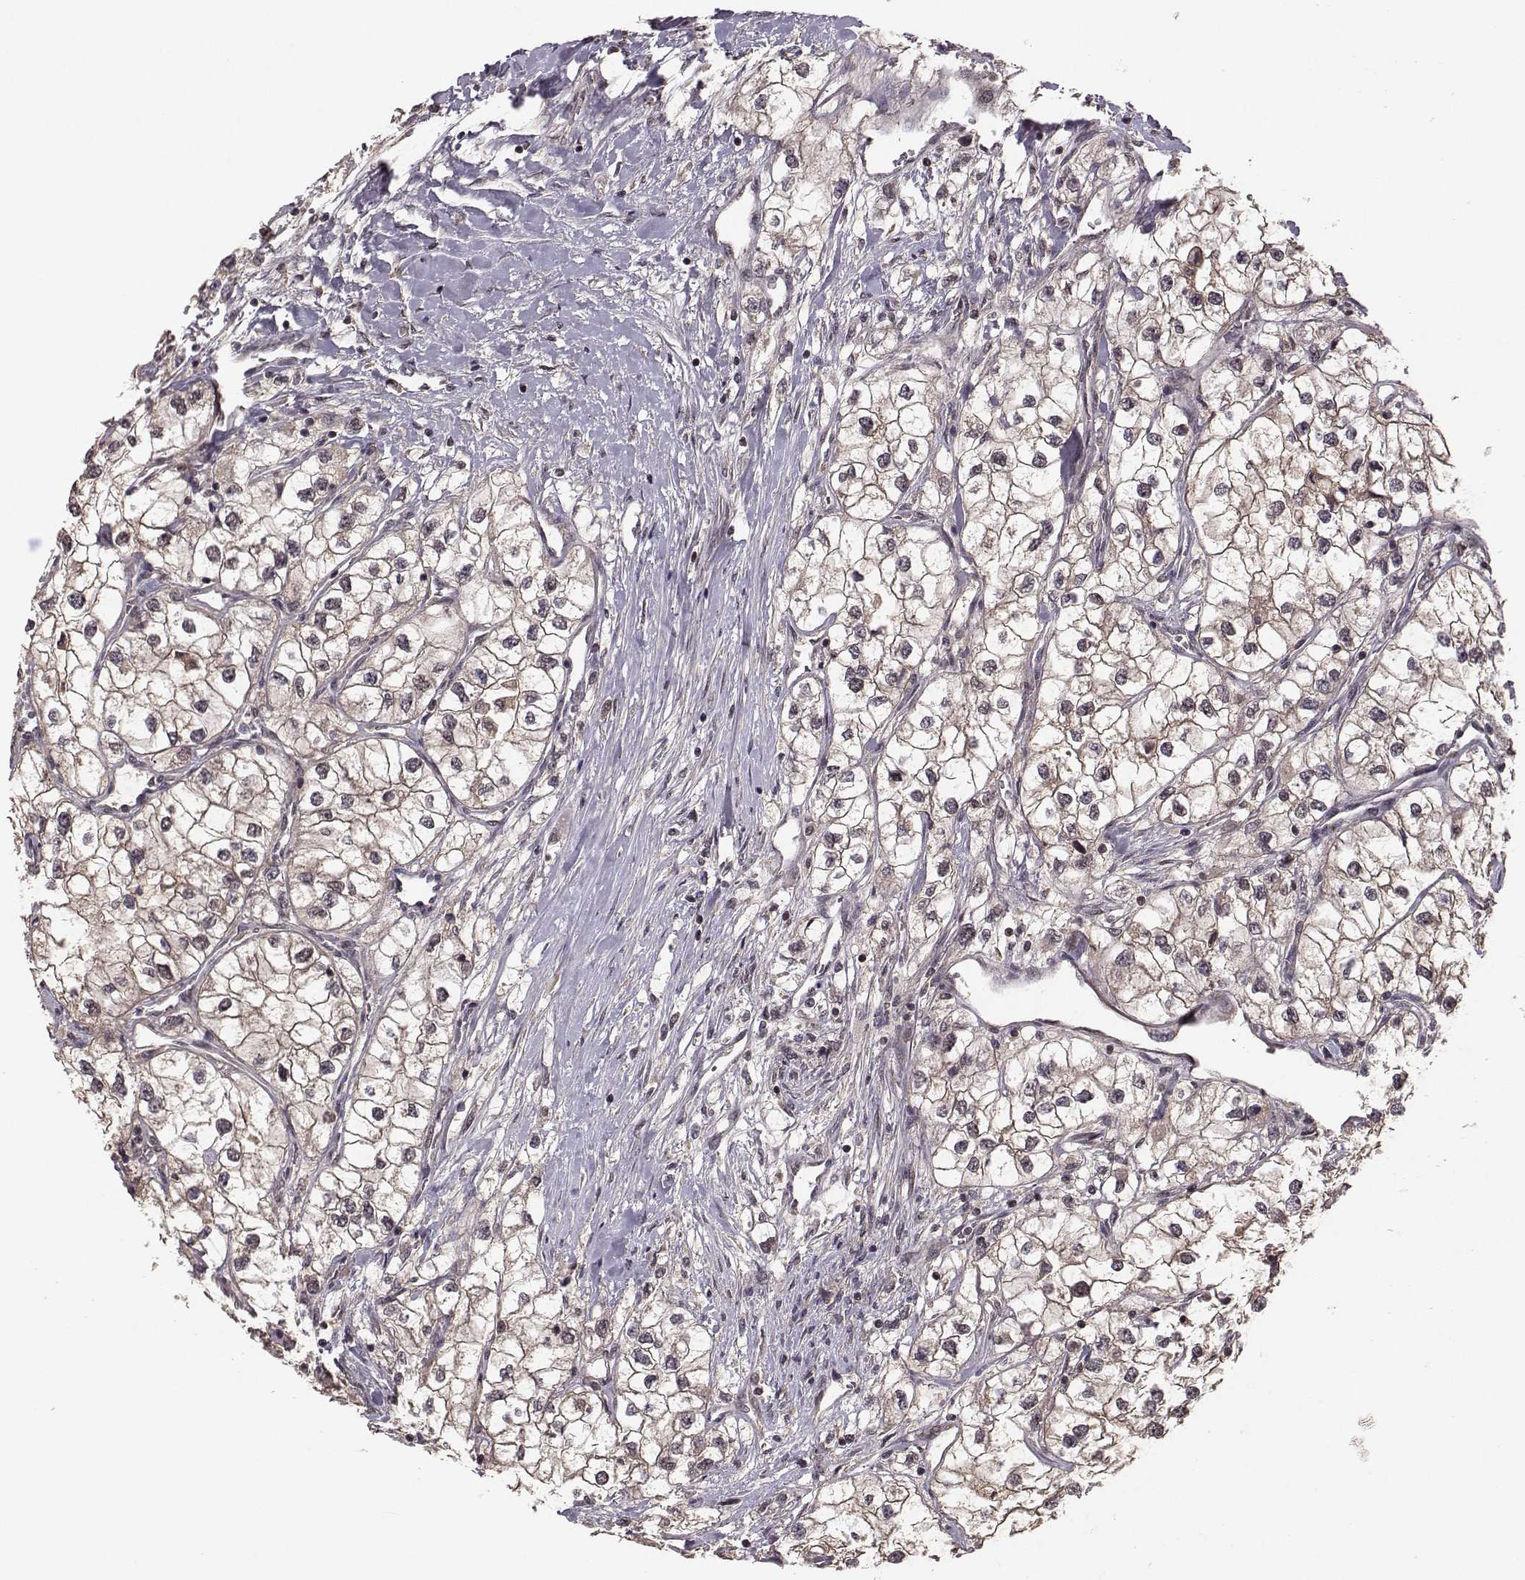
{"staining": {"intensity": "weak", "quantity": ">75%", "location": "cytoplasmic/membranous"}, "tissue": "renal cancer", "cell_type": "Tumor cells", "image_type": "cancer", "snomed": [{"axis": "morphology", "description": "Adenocarcinoma, NOS"}, {"axis": "topography", "description": "Kidney"}], "caption": "DAB (3,3'-diaminobenzidine) immunohistochemical staining of renal cancer (adenocarcinoma) shows weak cytoplasmic/membranous protein positivity in approximately >75% of tumor cells.", "gene": "PLEKHG3", "patient": {"sex": "male", "age": 59}}